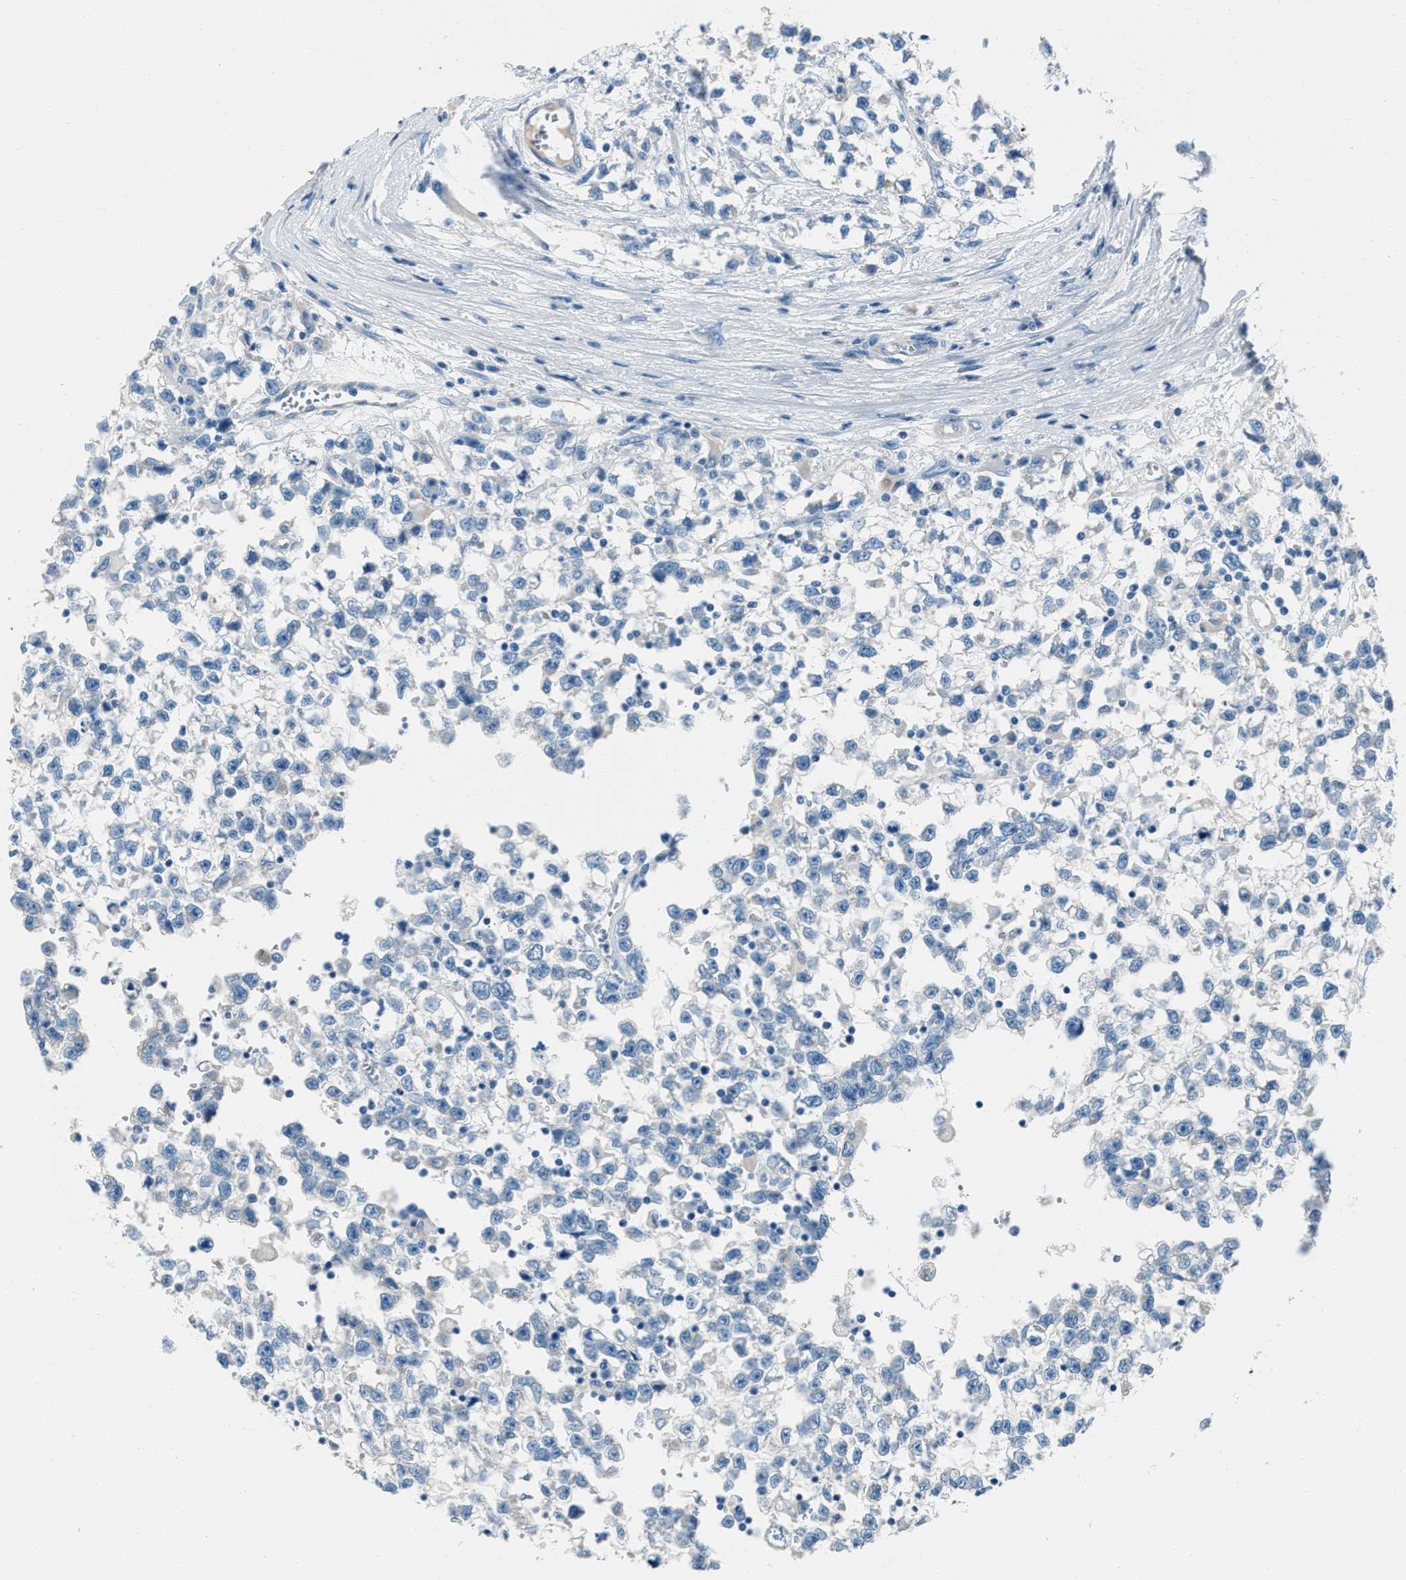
{"staining": {"intensity": "negative", "quantity": "none", "location": "none"}, "tissue": "testis cancer", "cell_type": "Tumor cells", "image_type": "cancer", "snomed": [{"axis": "morphology", "description": "Seminoma, NOS"}, {"axis": "morphology", "description": "Carcinoma, Embryonal, NOS"}, {"axis": "topography", "description": "Testis"}], "caption": "Immunohistochemical staining of testis seminoma displays no significant expression in tumor cells.", "gene": "AMACR", "patient": {"sex": "male", "age": 51}}